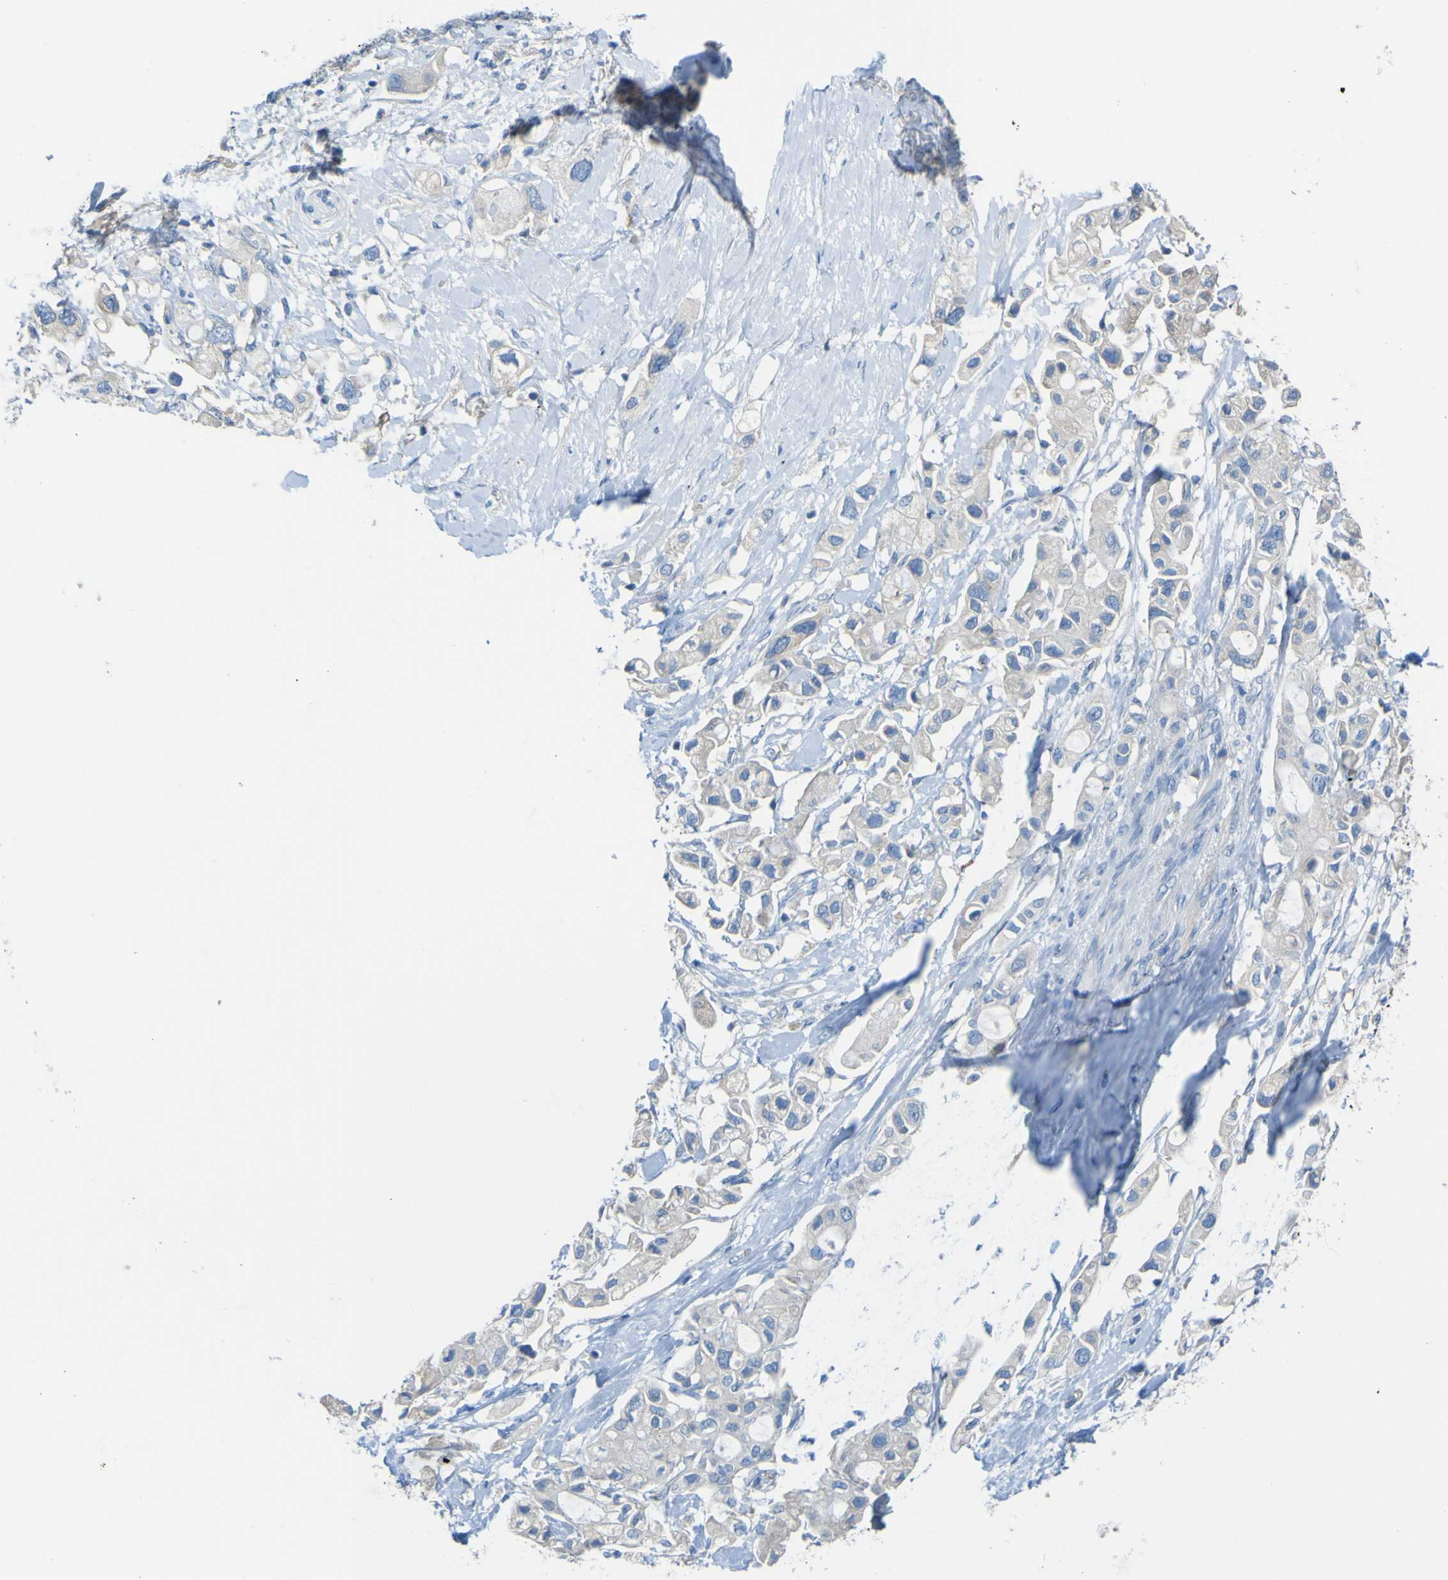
{"staining": {"intensity": "negative", "quantity": "none", "location": "none"}, "tissue": "pancreatic cancer", "cell_type": "Tumor cells", "image_type": "cancer", "snomed": [{"axis": "morphology", "description": "Adenocarcinoma, NOS"}, {"axis": "topography", "description": "Pancreas"}], "caption": "Immunohistochemistry (IHC) micrograph of adenocarcinoma (pancreatic) stained for a protein (brown), which exhibits no staining in tumor cells.", "gene": "ADGRA2", "patient": {"sex": "female", "age": 56}}